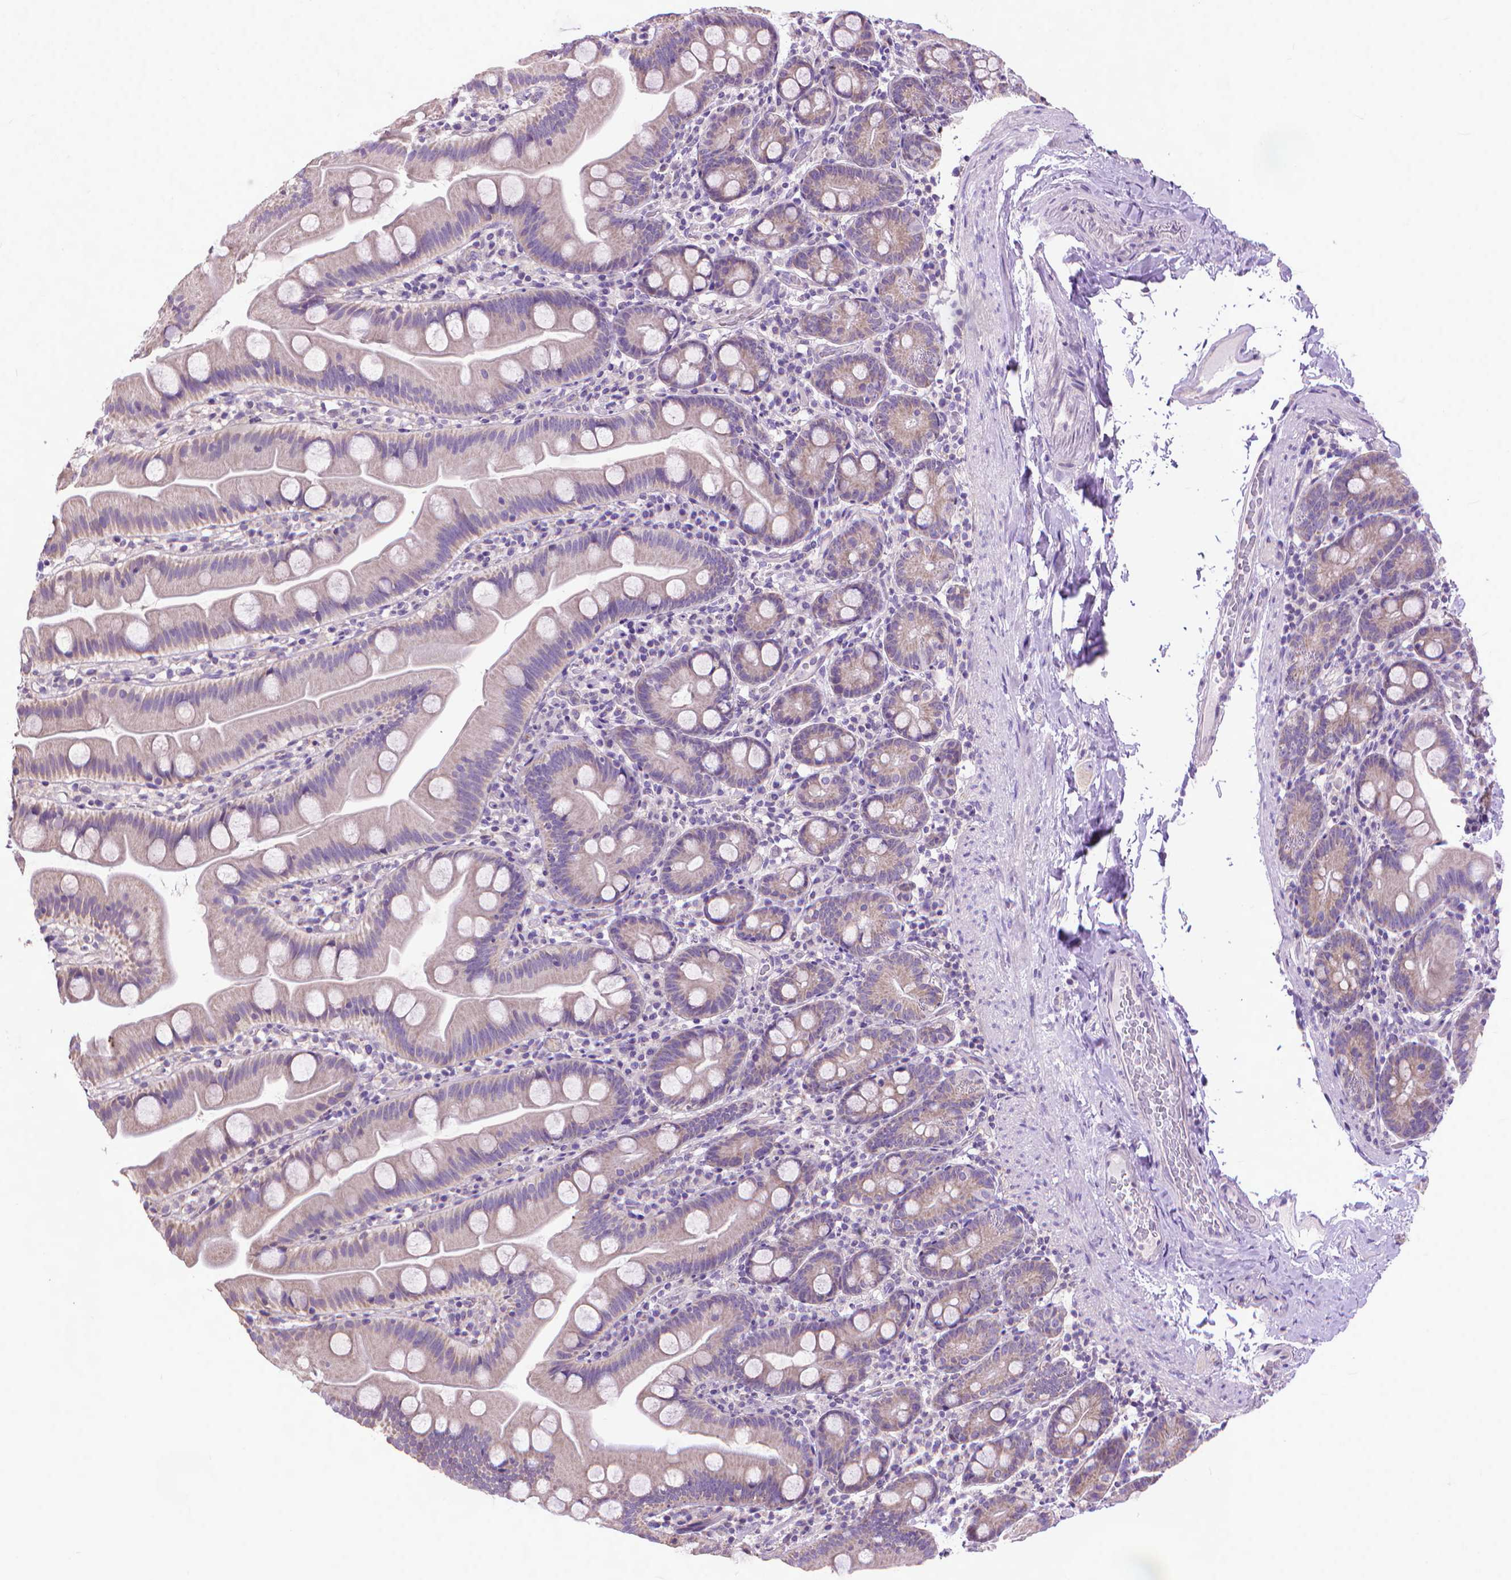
{"staining": {"intensity": "weak", "quantity": "25%-75%", "location": "cytoplasmic/membranous"}, "tissue": "small intestine", "cell_type": "Glandular cells", "image_type": "normal", "snomed": [{"axis": "morphology", "description": "Normal tissue, NOS"}, {"axis": "topography", "description": "Small intestine"}], "caption": "Immunohistochemical staining of benign human small intestine demonstrates low levels of weak cytoplasmic/membranous expression in approximately 25%-75% of glandular cells. The staining is performed using DAB brown chromogen to label protein expression. The nuclei are counter-stained blue using hematoxylin.", "gene": "SYN1", "patient": {"sex": "female", "age": 68}}